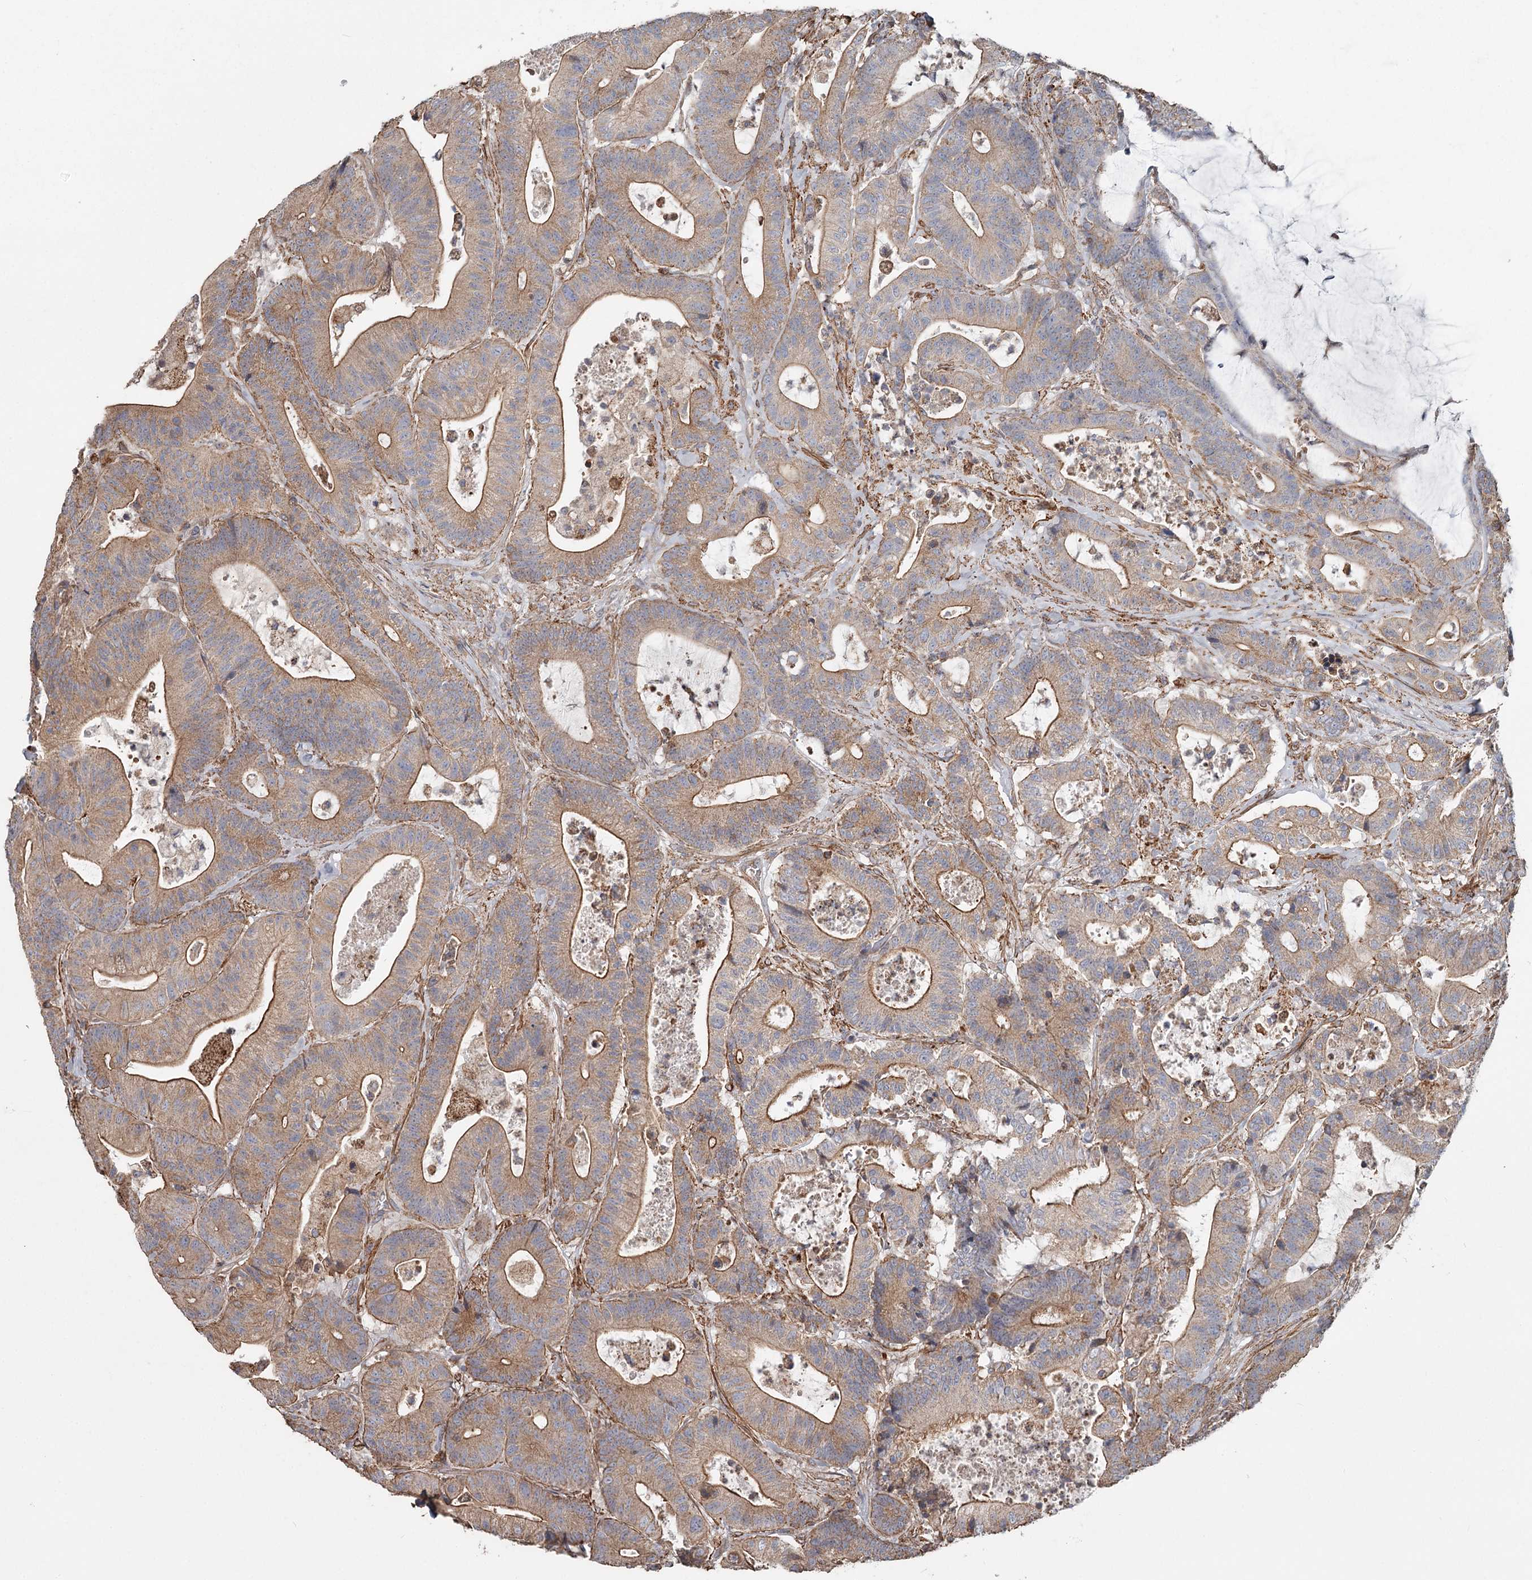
{"staining": {"intensity": "moderate", "quantity": ">75%", "location": "cytoplasmic/membranous"}, "tissue": "colorectal cancer", "cell_type": "Tumor cells", "image_type": "cancer", "snomed": [{"axis": "morphology", "description": "Adenocarcinoma, NOS"}, {"axis": "topography", "description": "Colon"}], "caption": "Protein expression analysis of human colorectal cancer reveals moderate cytoplasmic/membranous staining in about >75% of tumor cells.", "gene": "DHRS9", "patient": {"sex": "female", "age": 84}}